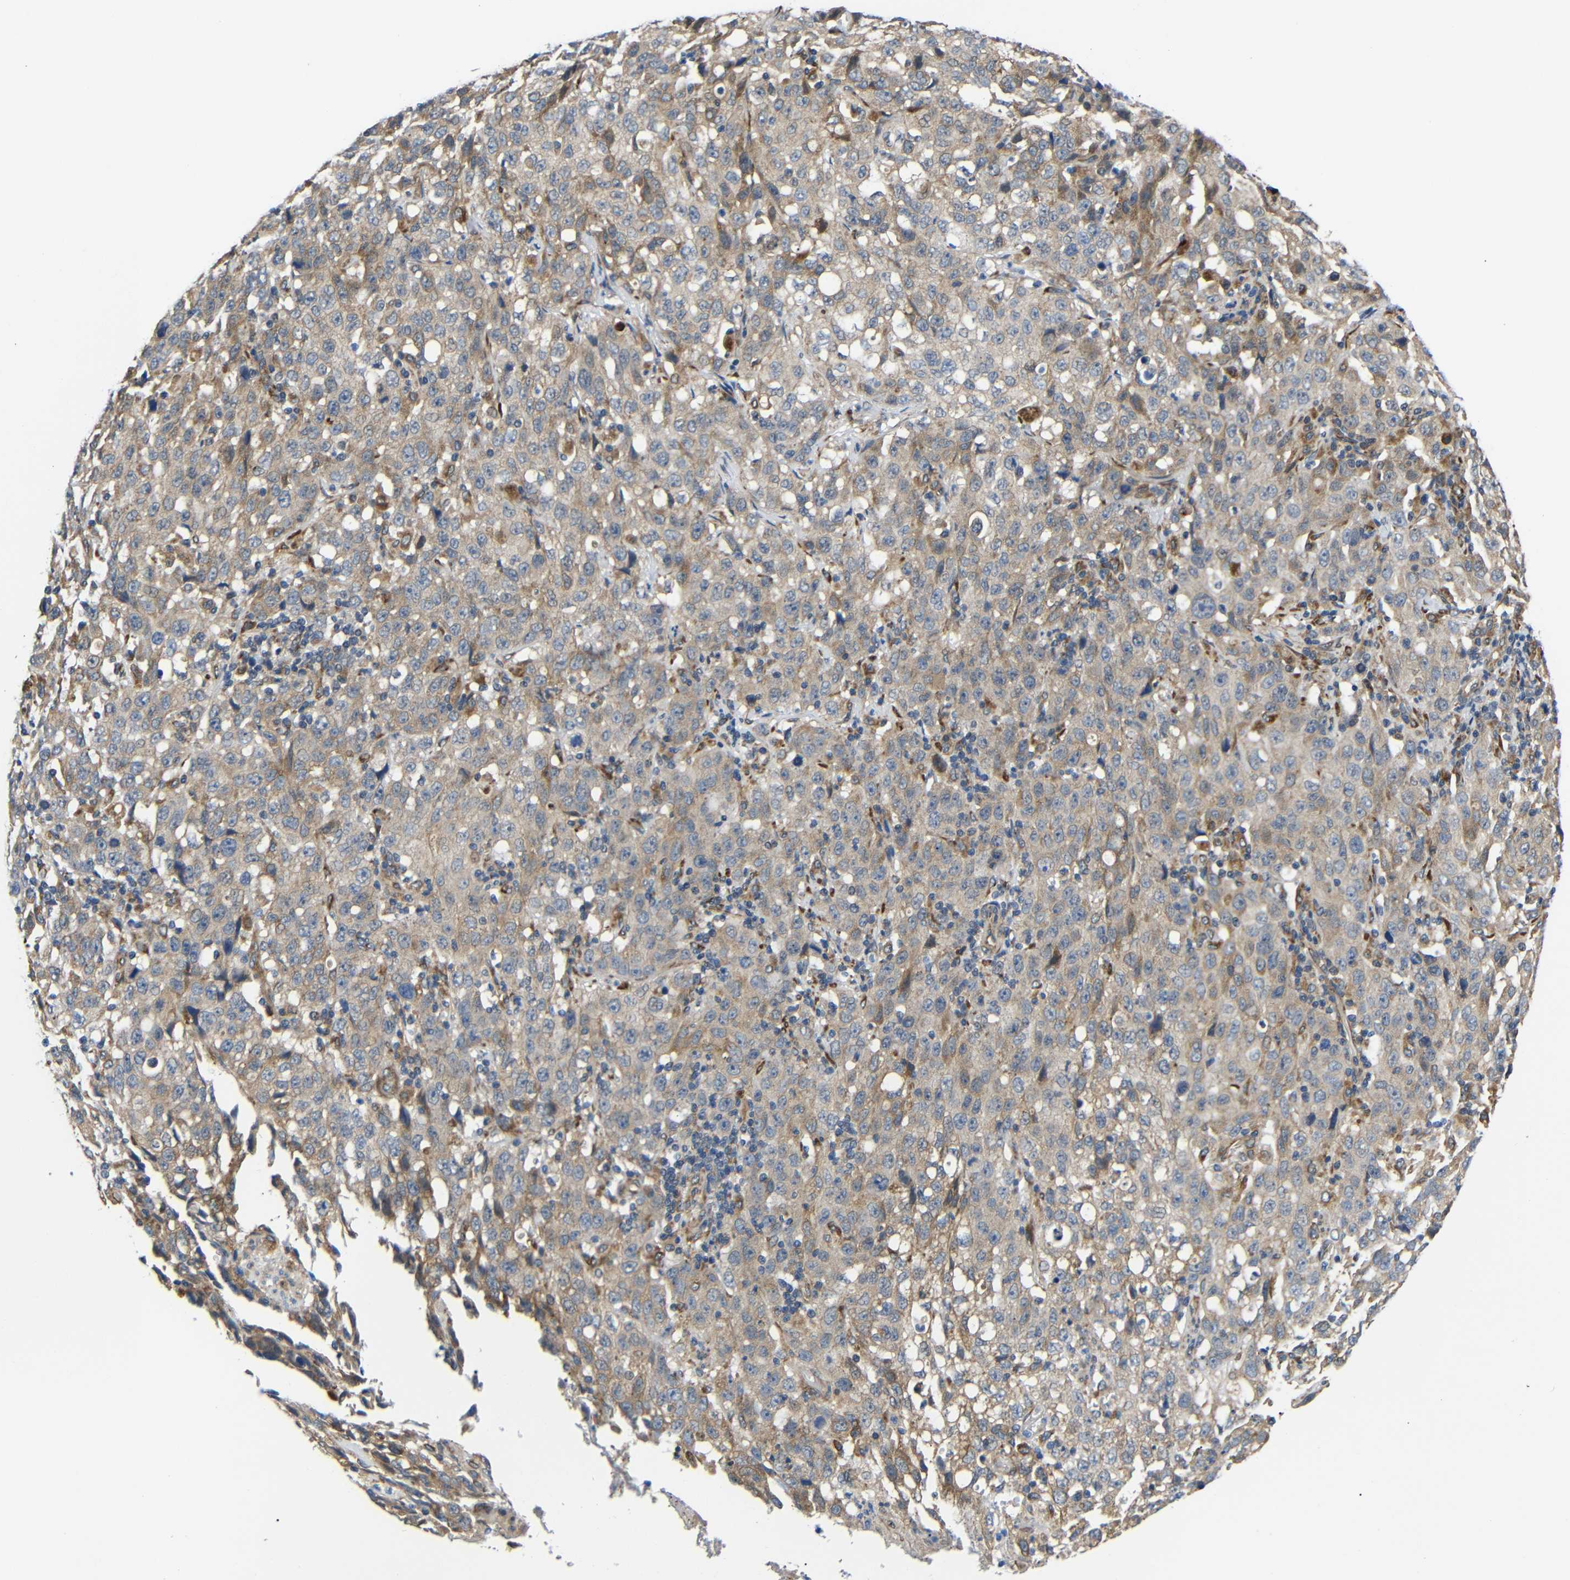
{"staining": {"intensity": "weak", "quantity": ">75%", "location": "cytoplasmic/membranous"}, "tissue": "stomach cancer", "cell_type": "Tumor cells", "image_type": "cancer", "snomed": [{"axis": "morphology", "description": "Normal tissue, NOS"}, {"axis": "morphology", "description": "Adenocarcinoma, NOS"}, {"axis": "topography", "description": "Stomach"}], "caption": "Stomach cancer tissue demonstrates weak cytoplasmic/membranous expression in about >75% of tumor cells, visualized by immunohistochemistry.", "gene": "KANK4", "patient": {"sex": "male", "age": 48}}